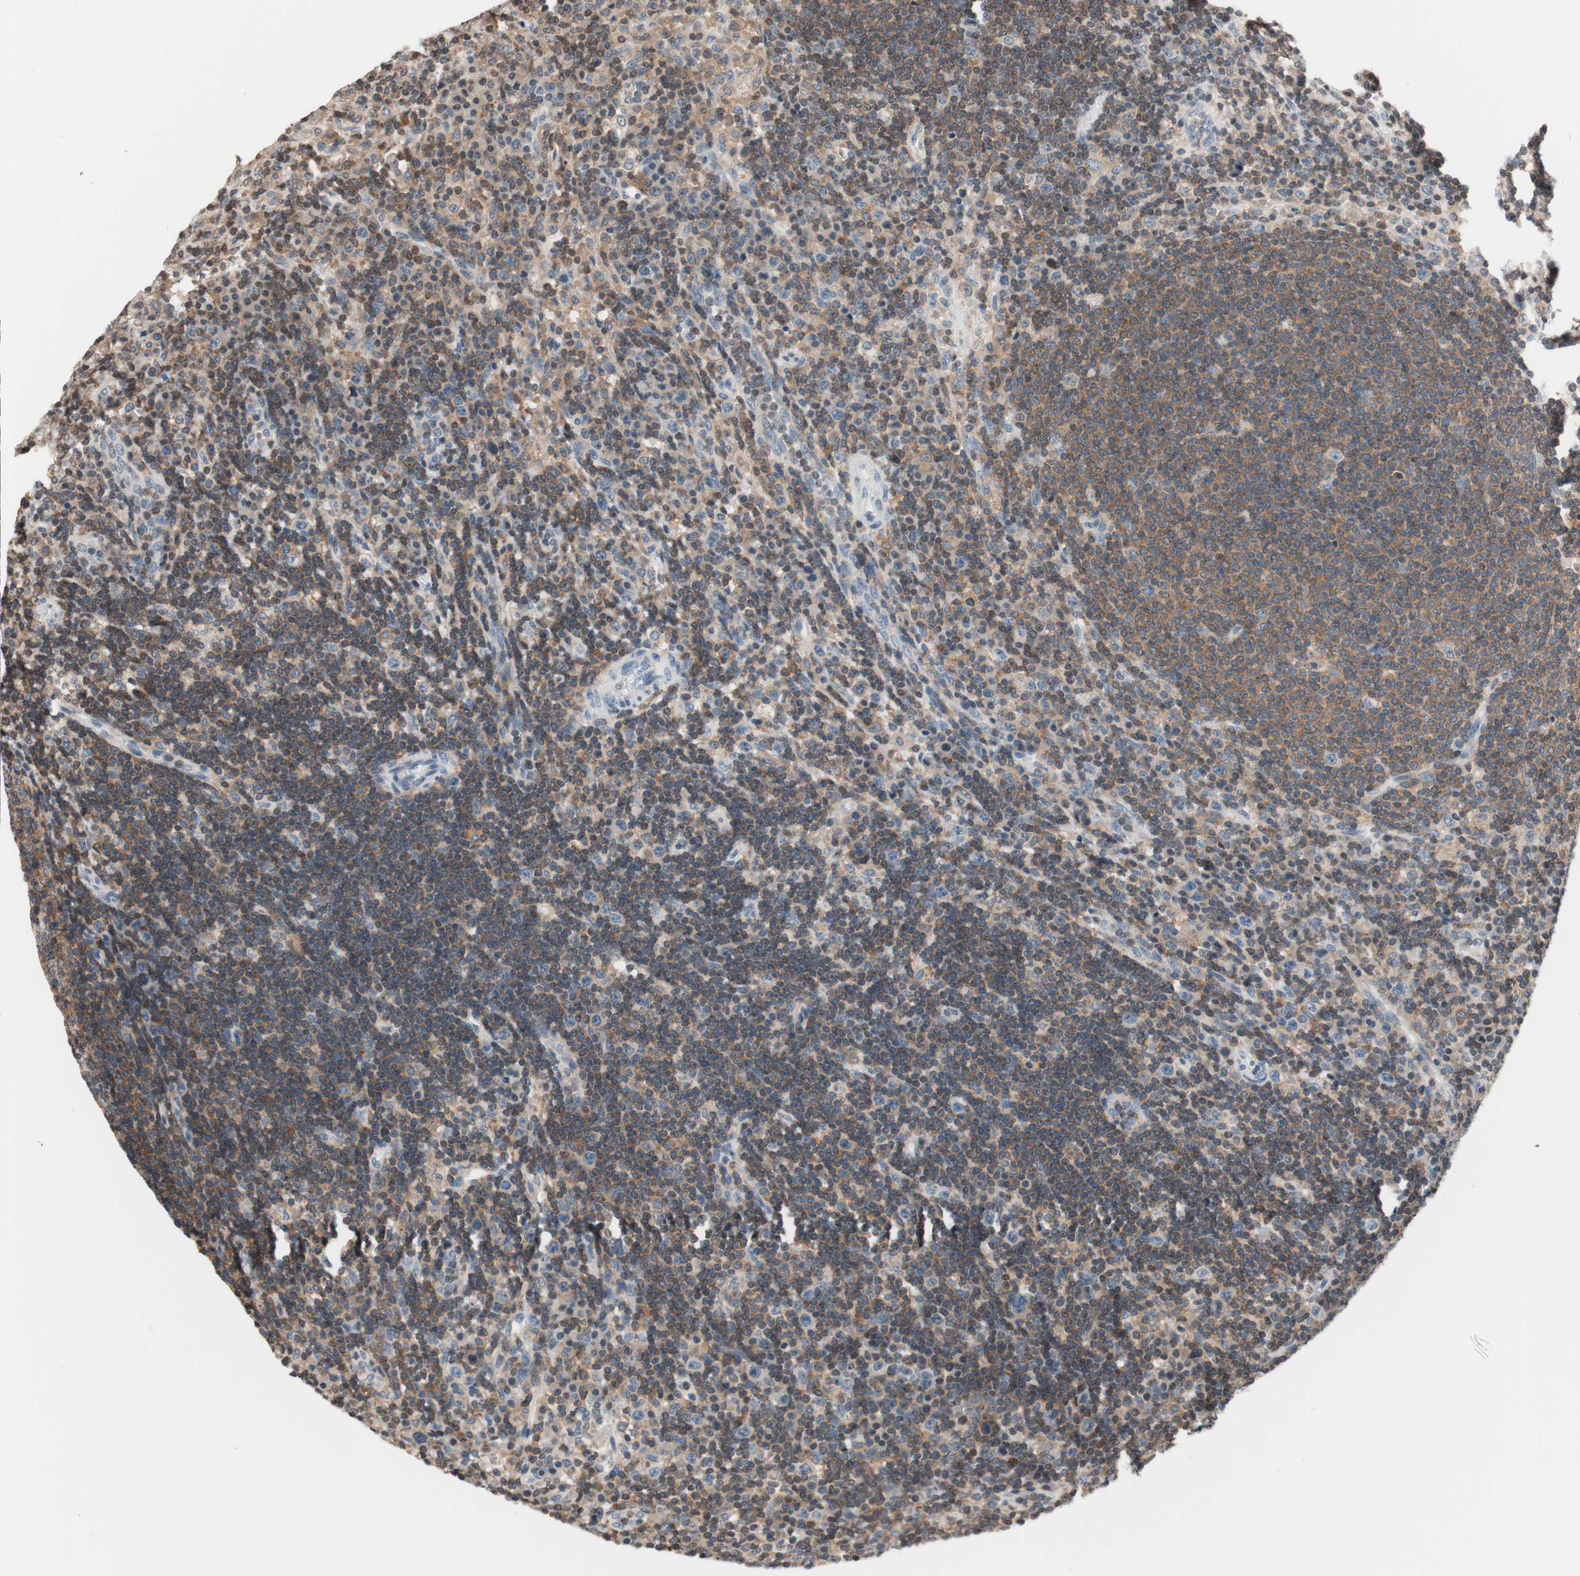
{"staining": {"intensity": "moderate", "quantity": ">75%", "location": "cytoplasmic/membranous"}, "tissue": "lymph node", "cell_type": "Germinal center cells", "image_type": "normal", "snomed": [{"axis": "morphology", "description": "Normal tissue, NOS"}, {"axis": "topography", "description": "Lymph node"}], "caption": "Unremarkable lymph node reveals moderate cytoplasmic/membranous expression in about >75% of germinal center cells, visualized by immunohistochemistry. (Brightfield microscopy of DAB IHC at high magnification).", "gene": "WIPF1", "patient": {"sex": "female", "age": 53}}